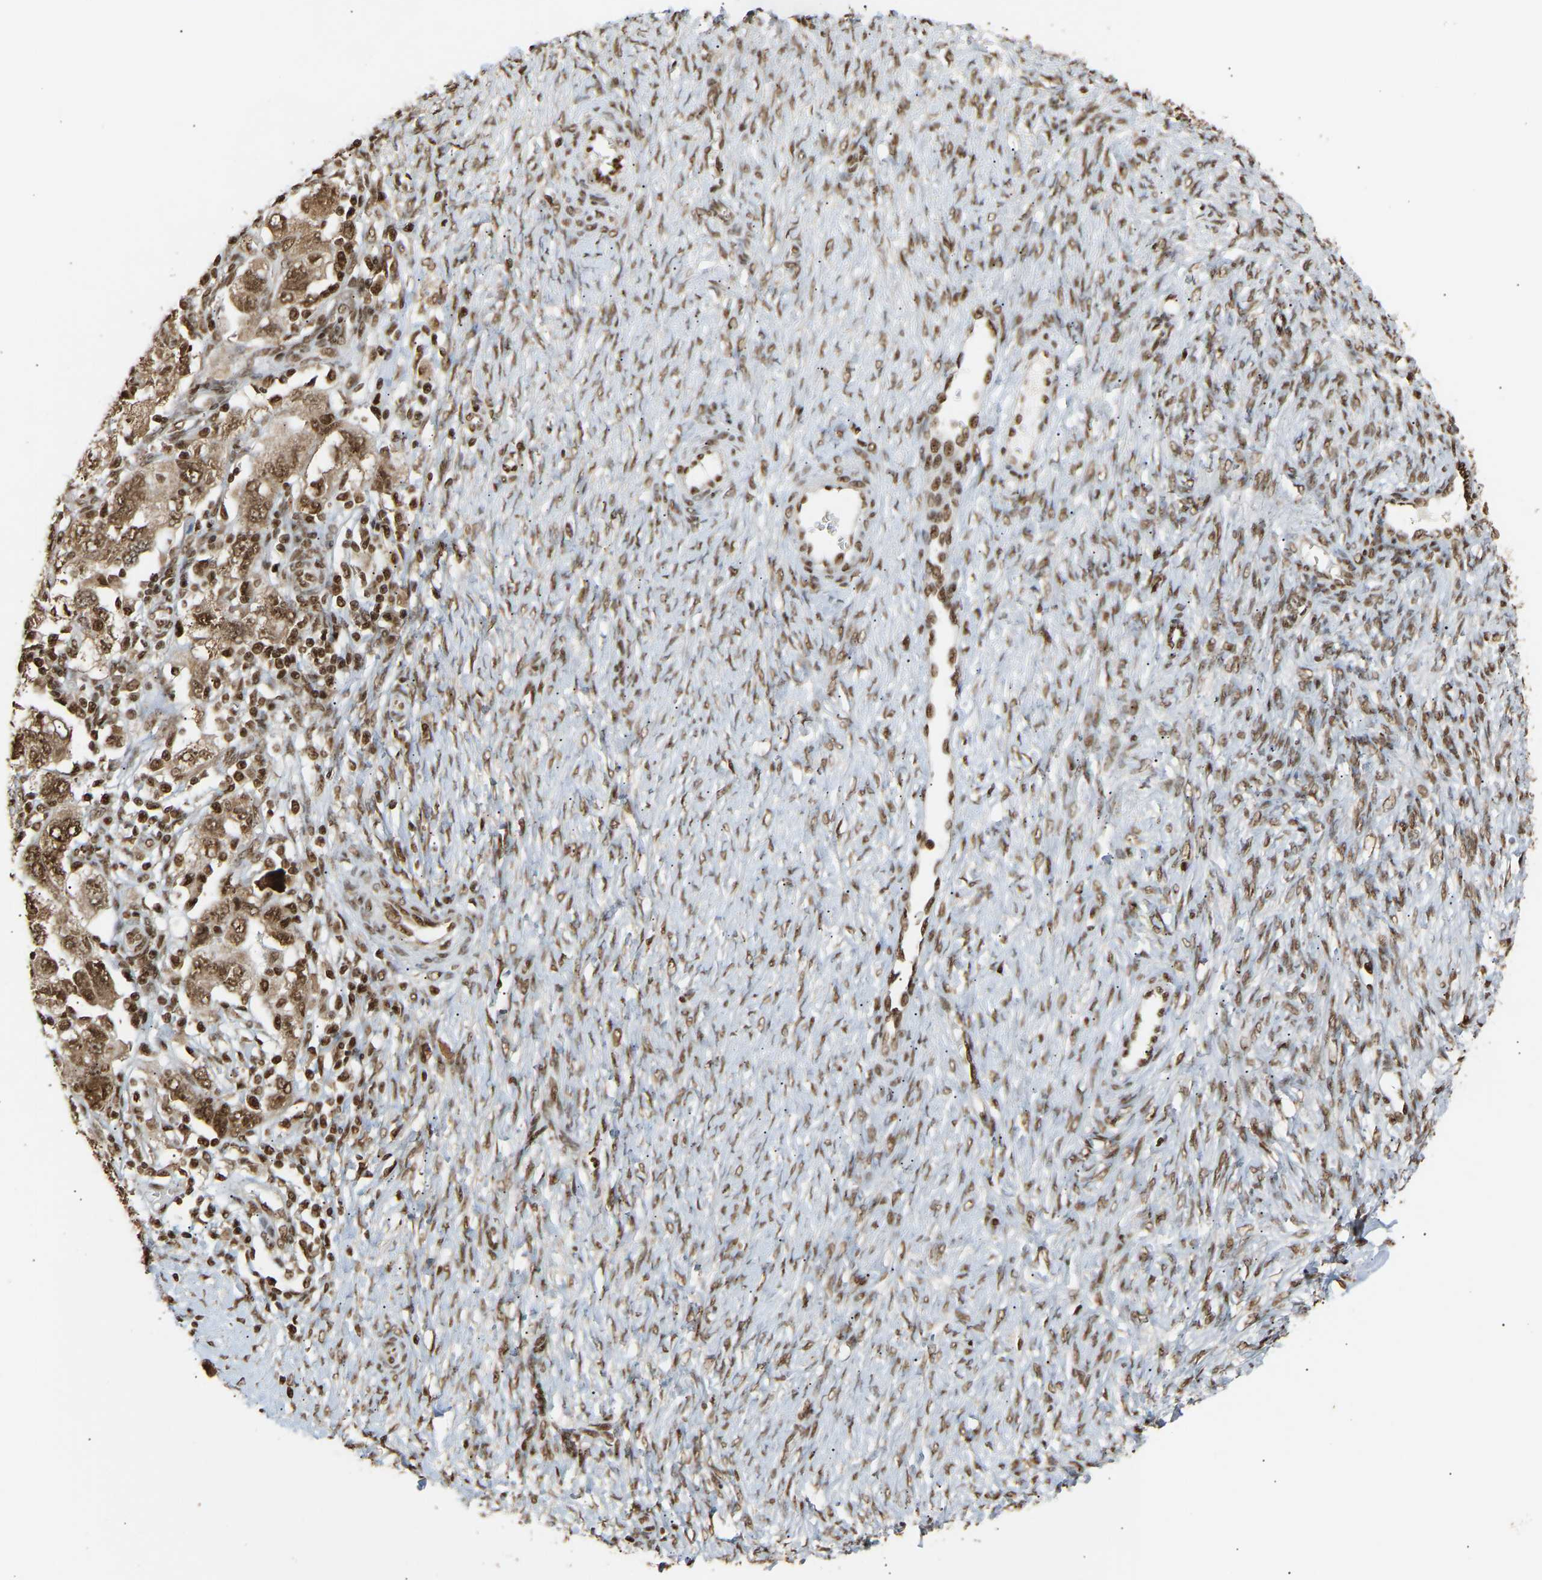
{"staining": {"intensity": "moderate", "quantity": ">75%", "location": "cytoplasmic/membranous,nuclear"}, "tissue": "ovarian cancer", "cell_type": "Tumor cells", "image_type": "cancer", "snomed": [{"axis": "morphology", "description": "Carcinoma, NOS"}, {"axis": "morphology", "description": "Cystadenocarcinoma, serous, NOS"}, {"axis": "topography", "description": "Ovary"}], "caption": "Brown immunohistochemical staining in serous cystadenocarcinoma (ovarian) reveals moderate cytoplasmic/membranous and nuclear expression in about >75% of tumor cells.", "gene": "ALYREF", "patient": {"sex": "female", "age": 69}}